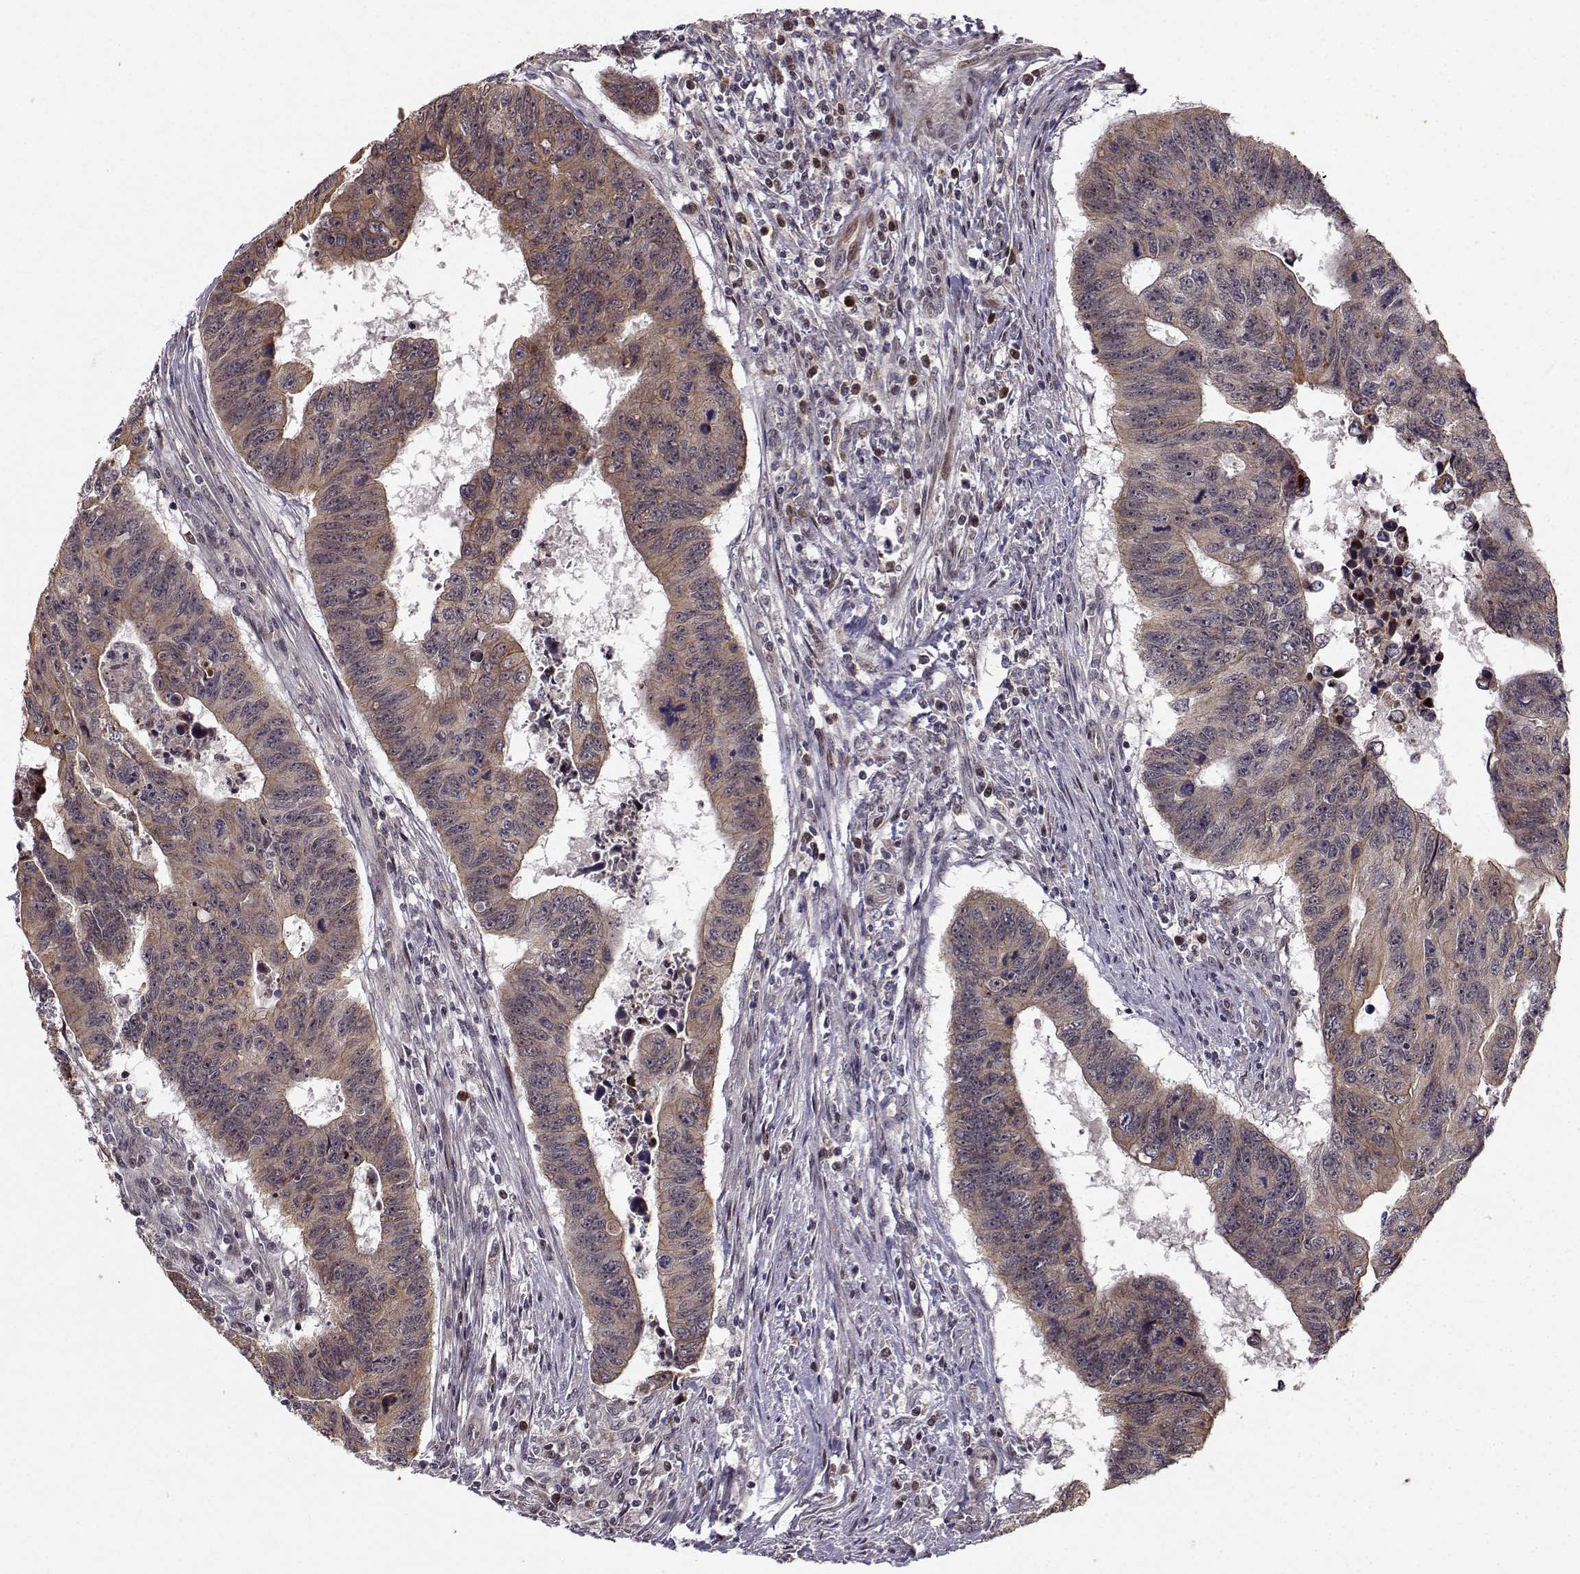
{"staining": {"intensity": "moderate", "quantity": "<25%", "location": "cytoplasmic/membranous"}, "tissue": "colorectal cancer", "cell_type": "Tumor cells", "image_type": "cancer", "snomed": [{"axis": "morphology", "description": "Adenocarcinoma, NOS"}, {"axis": "topography", "description": "Rectum"}], "caption": "Human adenocarcinoma (colorectal) stained with a brown dye shows moderate cytoplasmic/membranous positive positivity in approximately <25% of tumor cells.", "gene": "APC", "patient": {"sex": "female", "age": 85}}